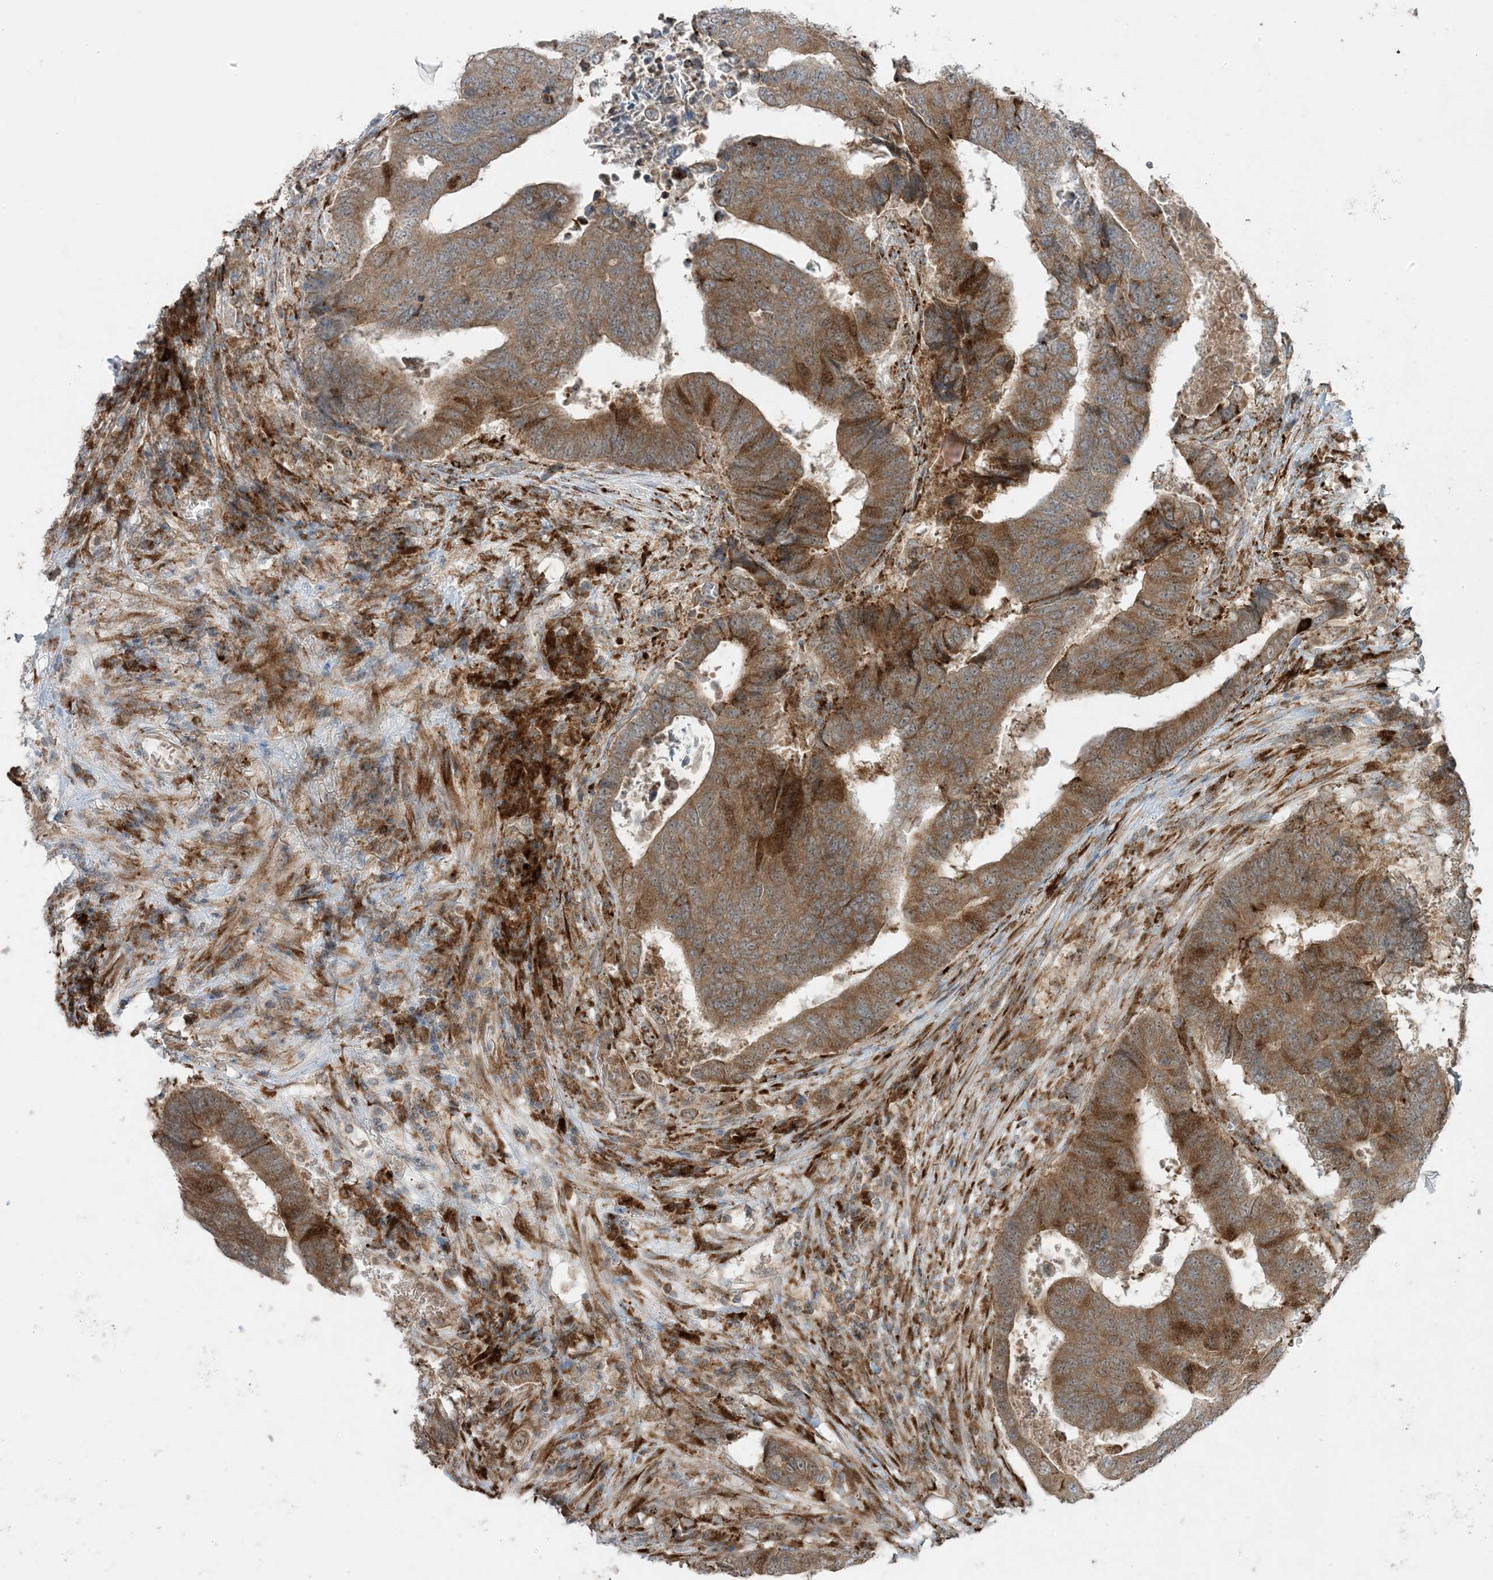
{"staining": {"intensity": "moderate", "quantity": ">75%", "location": "cytoplasmic/membranous"}, "tissue": "colorectal cancer", "cell_type": "Tumor cells", "image_type": "cancer", "snomed": [{"axis": "morphology", "description": "Adenocarcinoma, NOS"}, {"axis": "topography", "description": "Rectum"}], "caption": "Colorectal adenocarcinoma tissue reveals moderate cytoplasmic/membranous positivity in approximately >75% of tumor cells, visualized by immunohistochemistry.", "gene": "ODC1", "patient": {"sex": "male", "age": 84}}